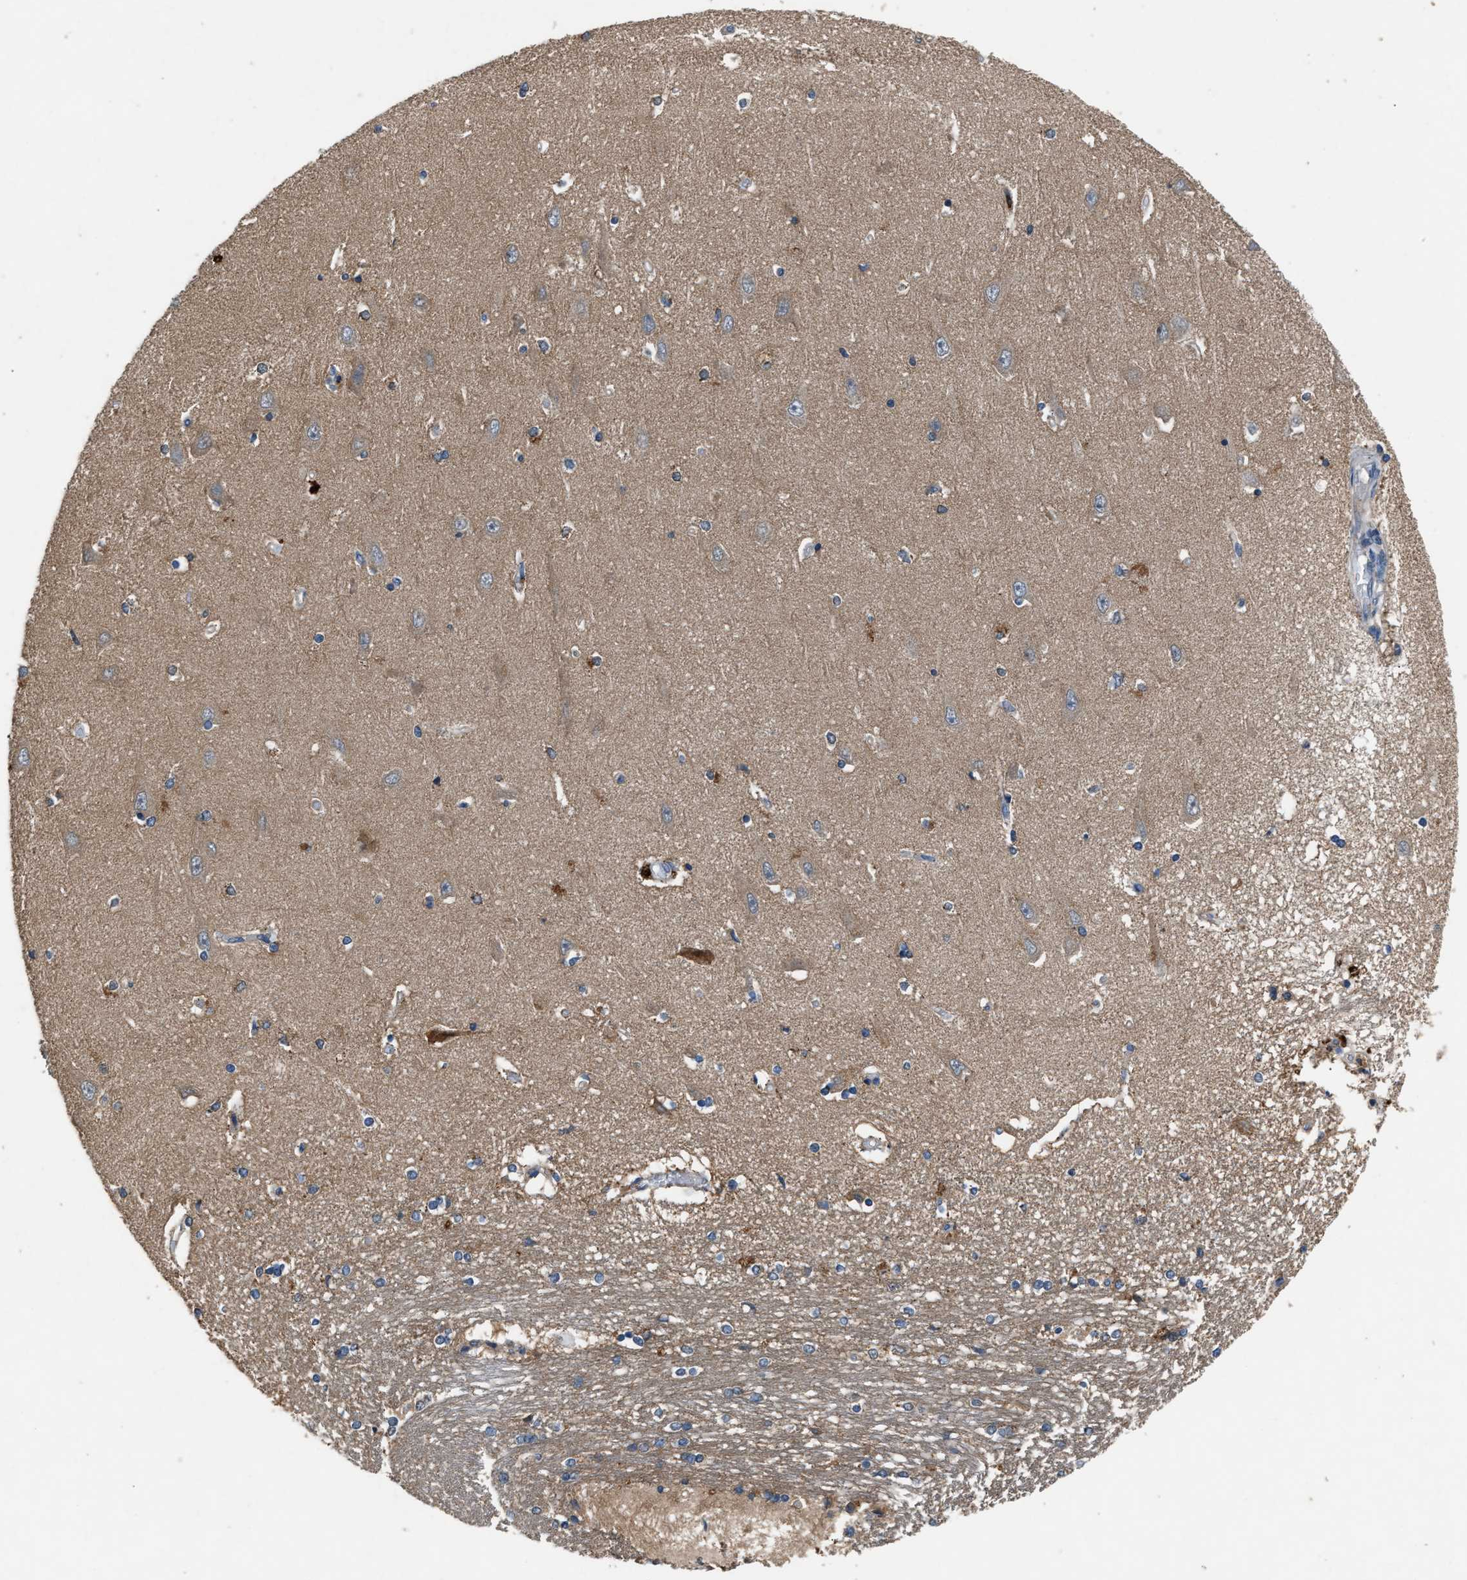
{"staining": {"intensity": "strong", "quantity": "<25%", "location": "cytoplasmic/membranous"}, "tissue": "hippocampus", "cell_type": "Glial cells", "image_type": "normal", "snomed": [{"axis": "morphology", "description": "Normal tissue, NOS"}, {"axis": "topography", "description": "Hippocampus"}], "caption": "Strong cytoplasmic/membranous positivity is present in approximately <25% of glial cells in benign hippocampus.", "gene": "PPID", "patient": {"sex": "male", "age": 45}}